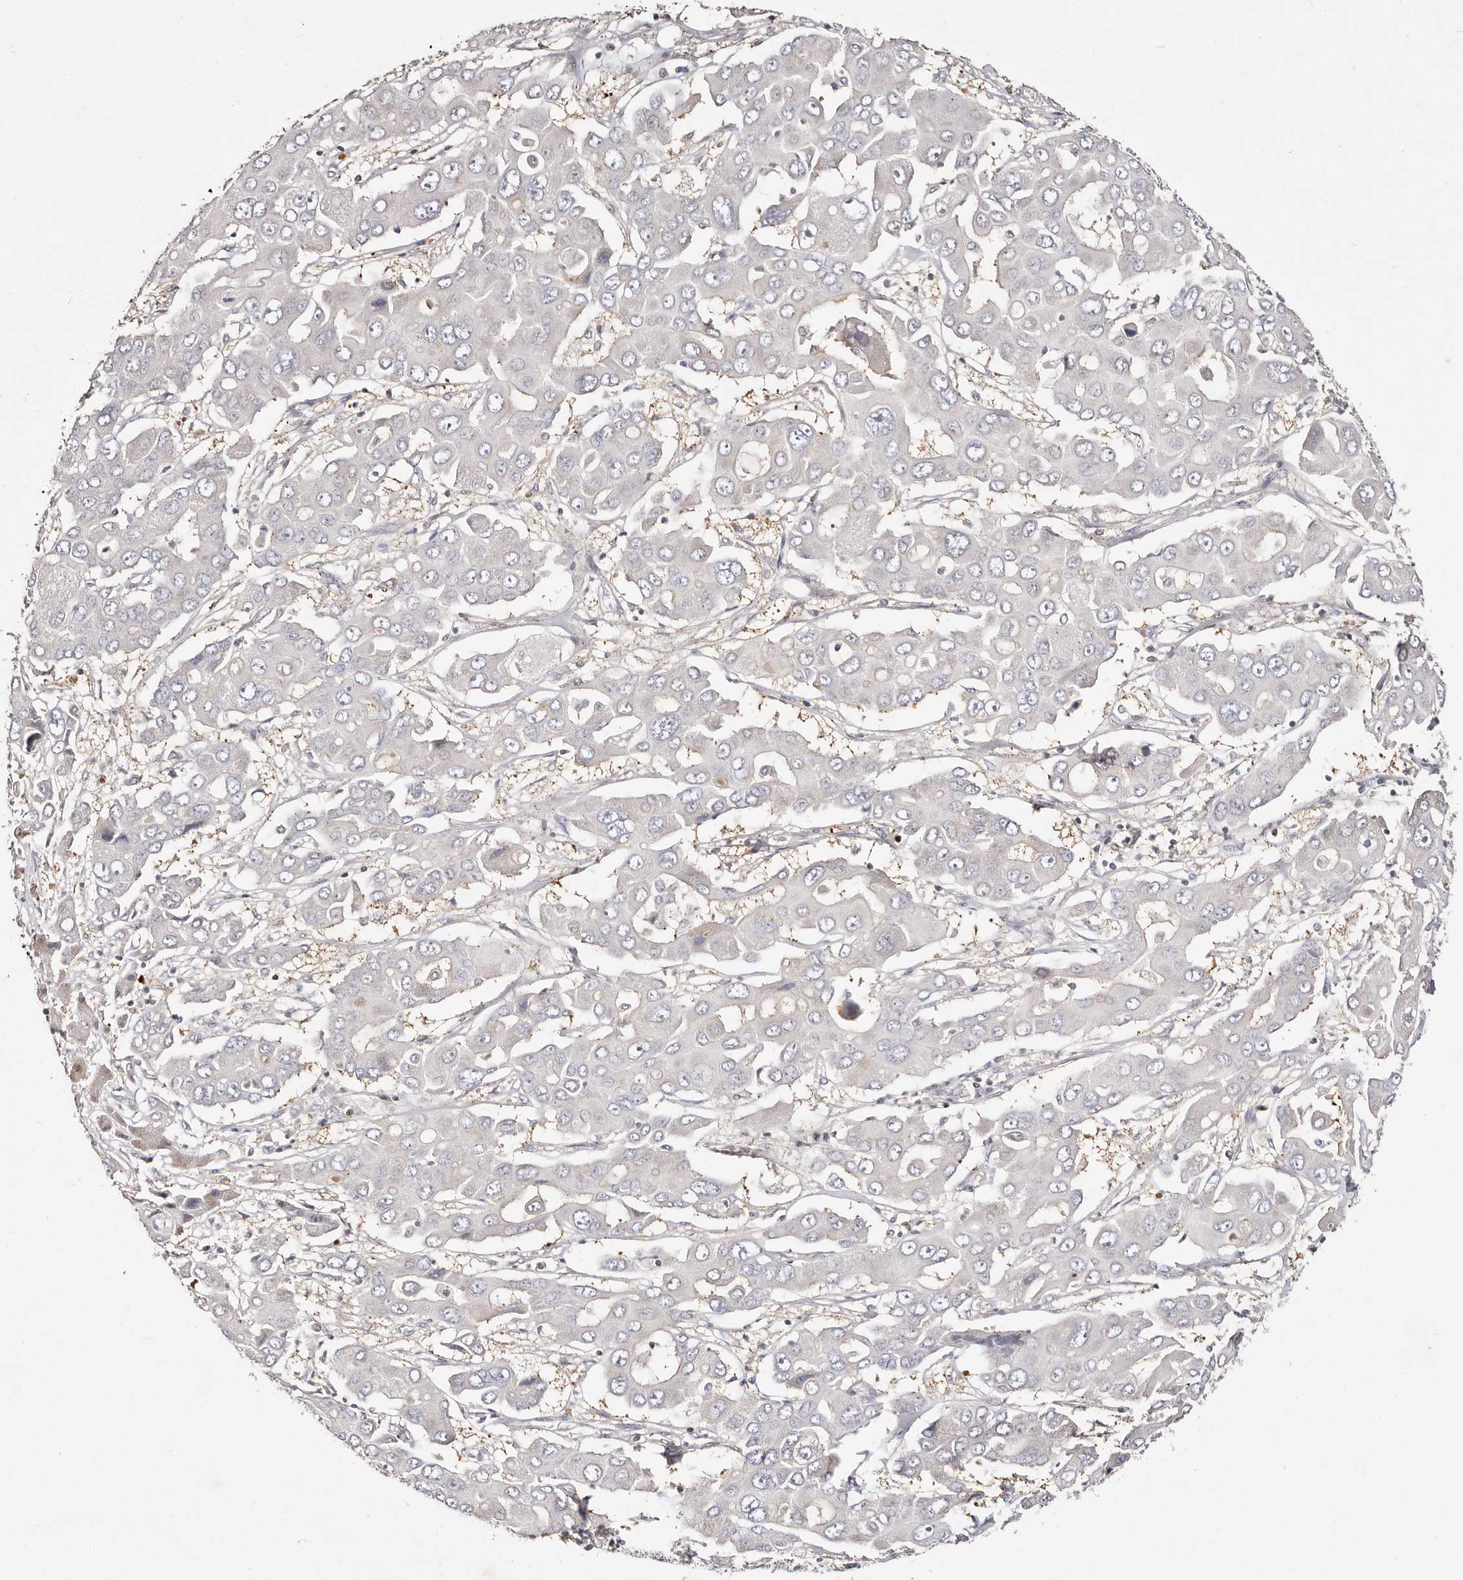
{"staining": {"intensity": "negative", "quantity": "none", "location": "none"}, "tissue": "liver cancer", "cell_type": "Tumor cells", "image_type": "cancer", "snomed": [{"axis": "morphology", "description": "Cholangiocarcinoma"}, {"axis": "topography", "description": "Liver"}], "caption": "Tumor cells show no significant staining in liver cancer. (DAB immunohistochemistry (IHC), high magnification).", "gene": "IQGAP3", "patient": {"sex": "male", "age": 67}}